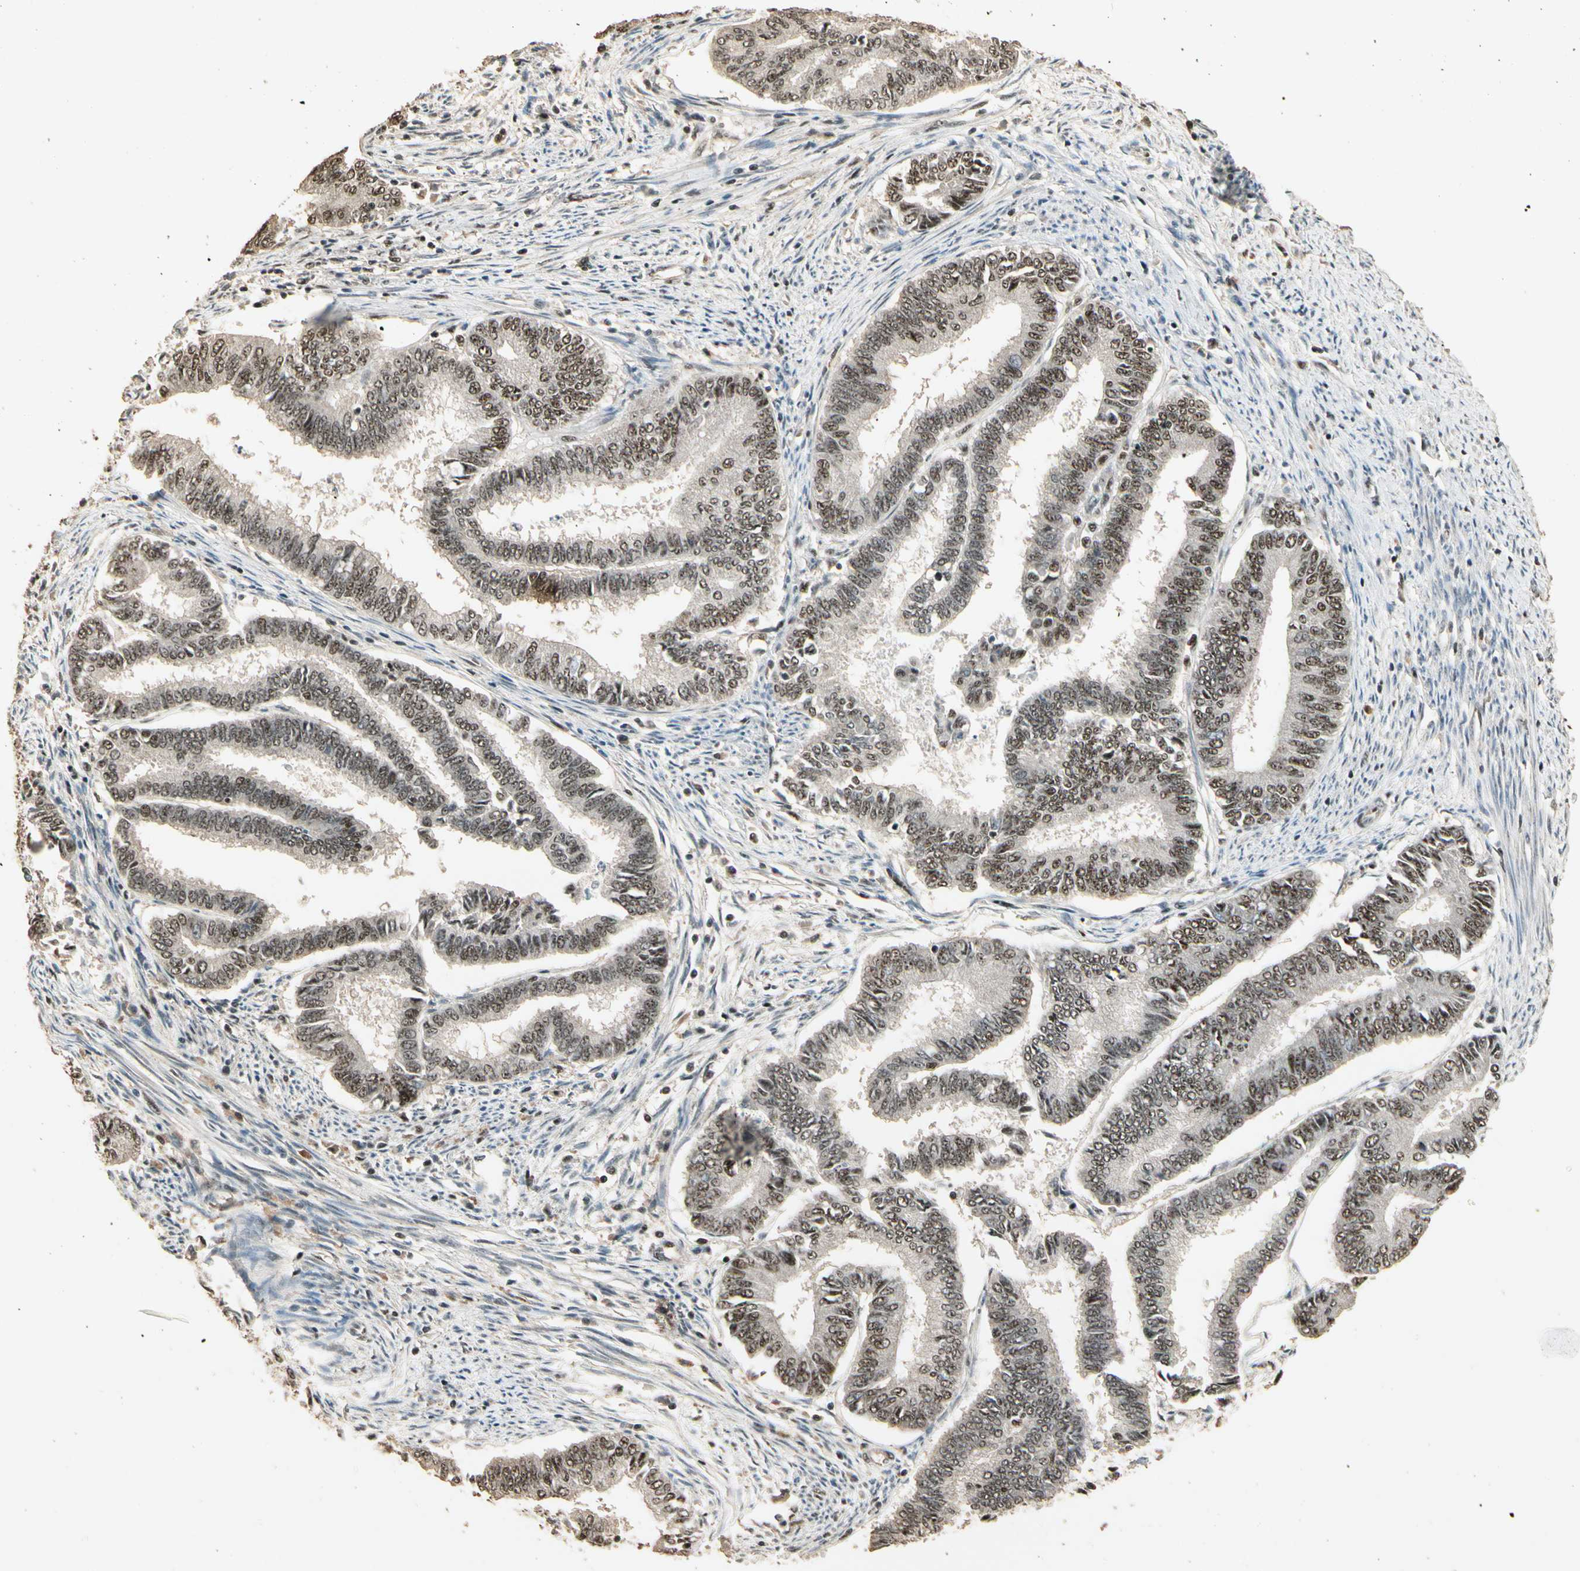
{"staining": {"intensity": "moderate", "quantity": ">75%", "location": "nuclear"}, "tissue": "endometrial cancer", "cell_type": "Tumor cells", "image_type": "cancer", "snomed": [{"axis": "morphology", "description": "Adenocarcinoma, NOS"}, {"axis": "topography", "description": "Endometrium"}], "caption": "Endometrial cancer (adenocarcinoma) stained with a brown dye reveals moderate nuclear positive positivity in about >75% of tumor cells.", "gene": "RBM25", "patient": {"sex": "female", "age": 86}}